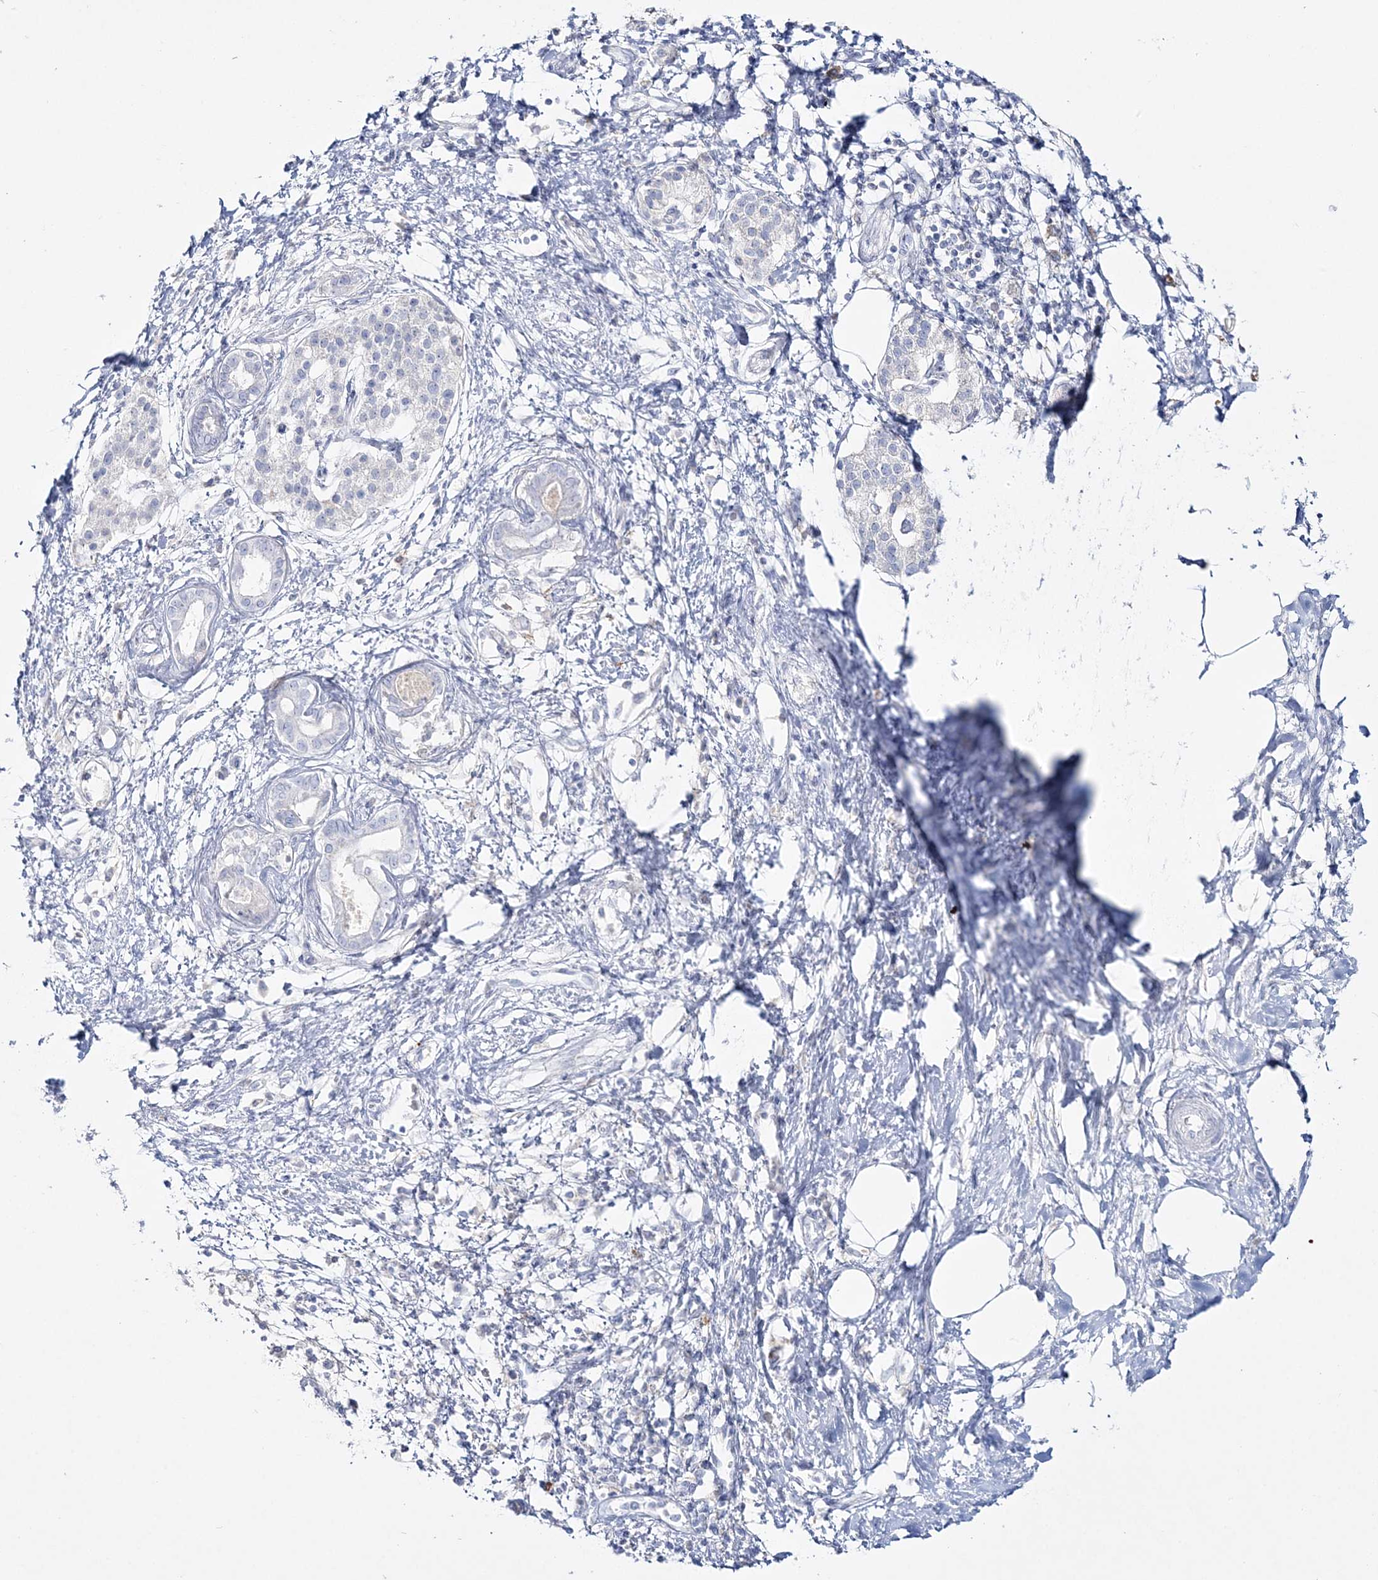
{"staining": {"intensity": "negative", "quantity": "none", "location": "none"}, "tissue": "pancreatic cancer", "cell_type": "Tumor cells", "image_type": "cancer", "snomed": [{"axis": "morphology", "description": "Adenocarcinoma, NOS"}, {"axis": "topography", "description": "Pancreas"}], "caption": "The image displays no staining of tumor cells in pancreatic adenocarcinoma. (Stains: DAB IHC with hematoxylin counter stain, Microscopy: brightfield microscopy at high magnification).", "gene": "WDSUB1", "patient": {"sex": "male", "age": 58}}